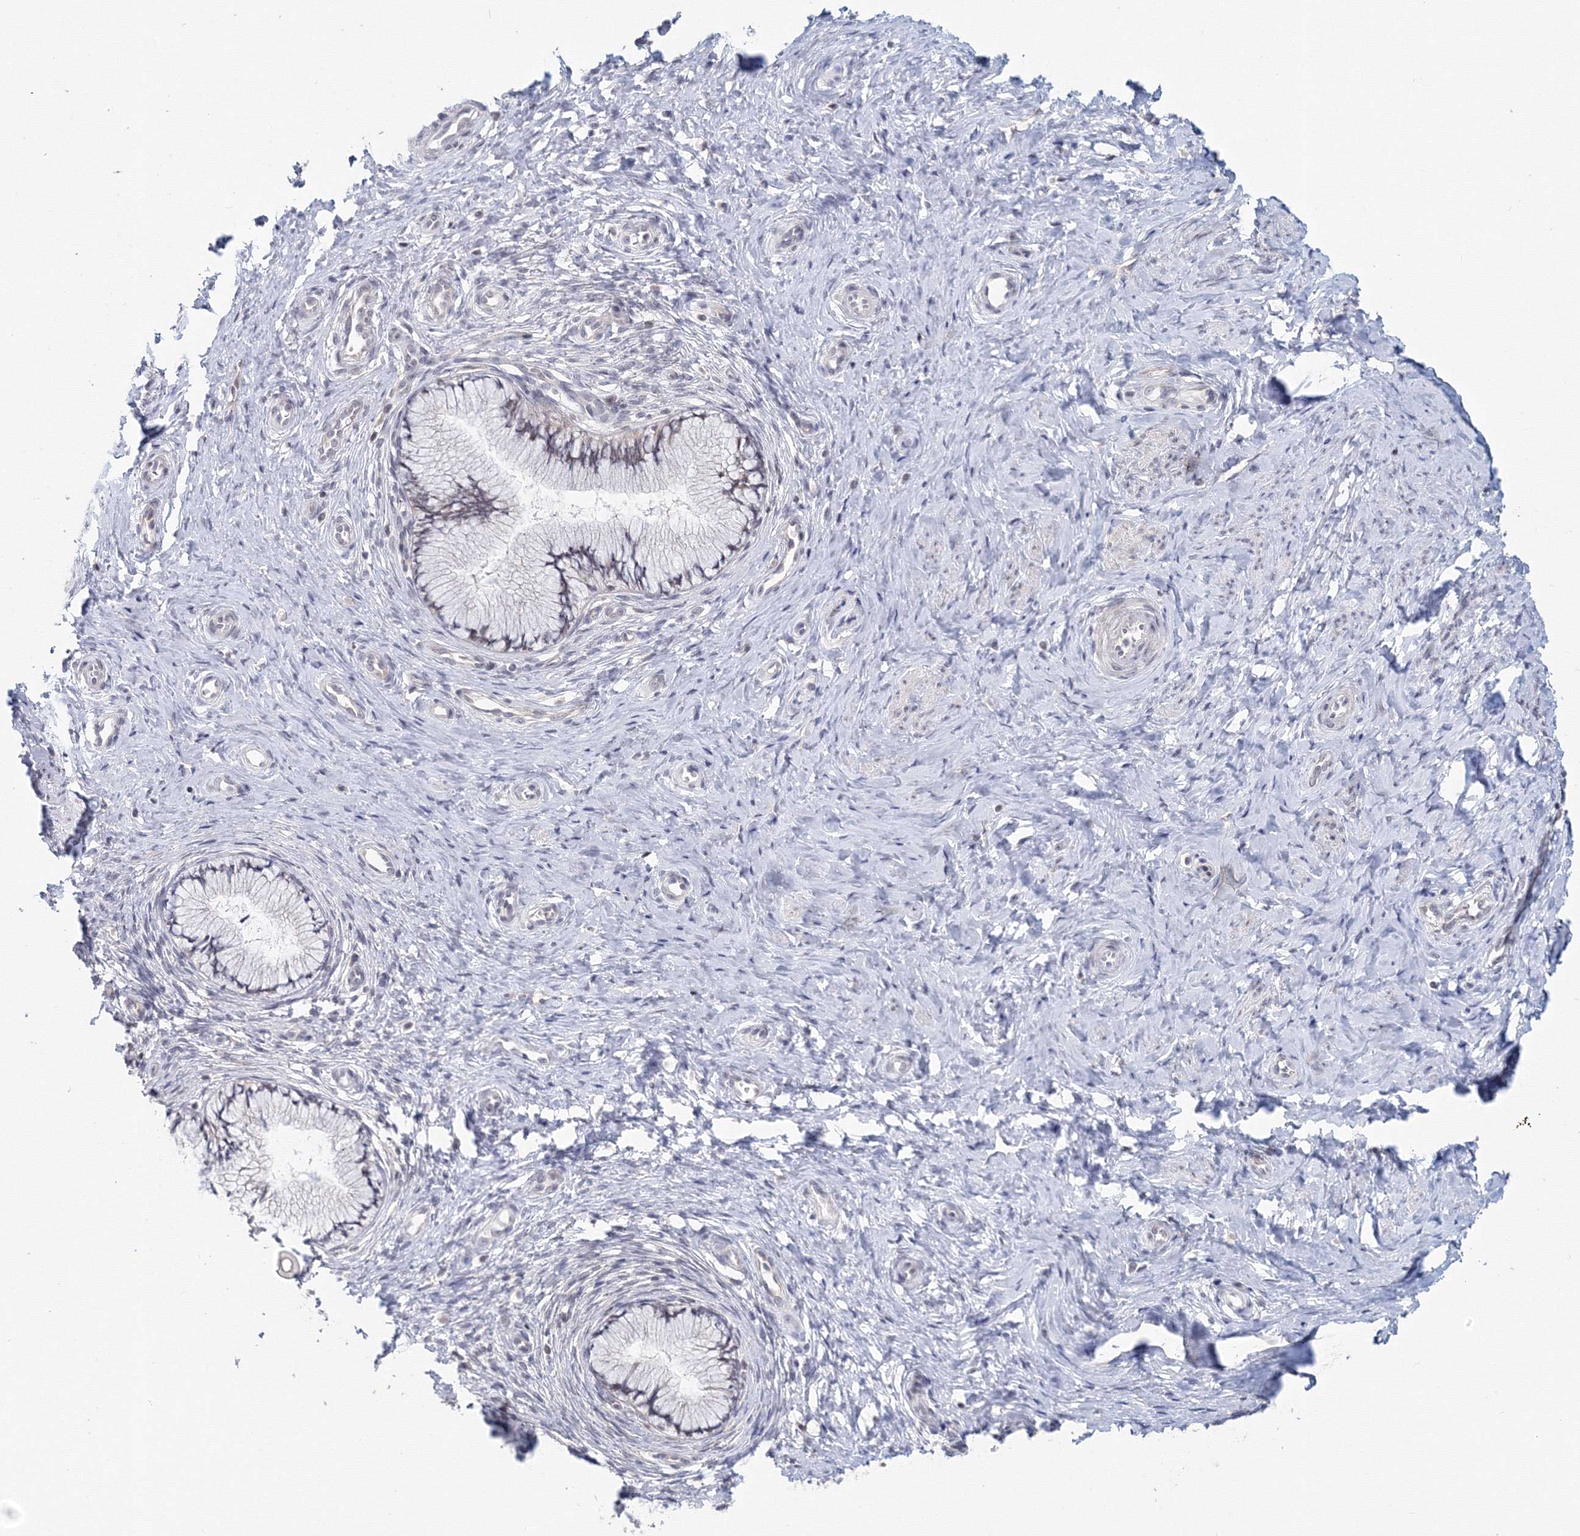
{"staining": {"intensity": "negative", "quantity": "none", "location": "none"}, "tissue": "cervix", "cell_type": "Glandular cells", "image_type": "normal", "snomed": [{"axis": "morphology", "description": "Normal tissue, NOS"}, {"axis": "topography", "description": "Cervix"}], "caption": "Glandular cells are negative for protein expression in unremarkable human cervix. (DAB immunohistochemistry (IHC) visualized using brightfield microscopy, high magnification).", "gene": "SLC7A7", "patient": {"sex": "female", "age": 36}}